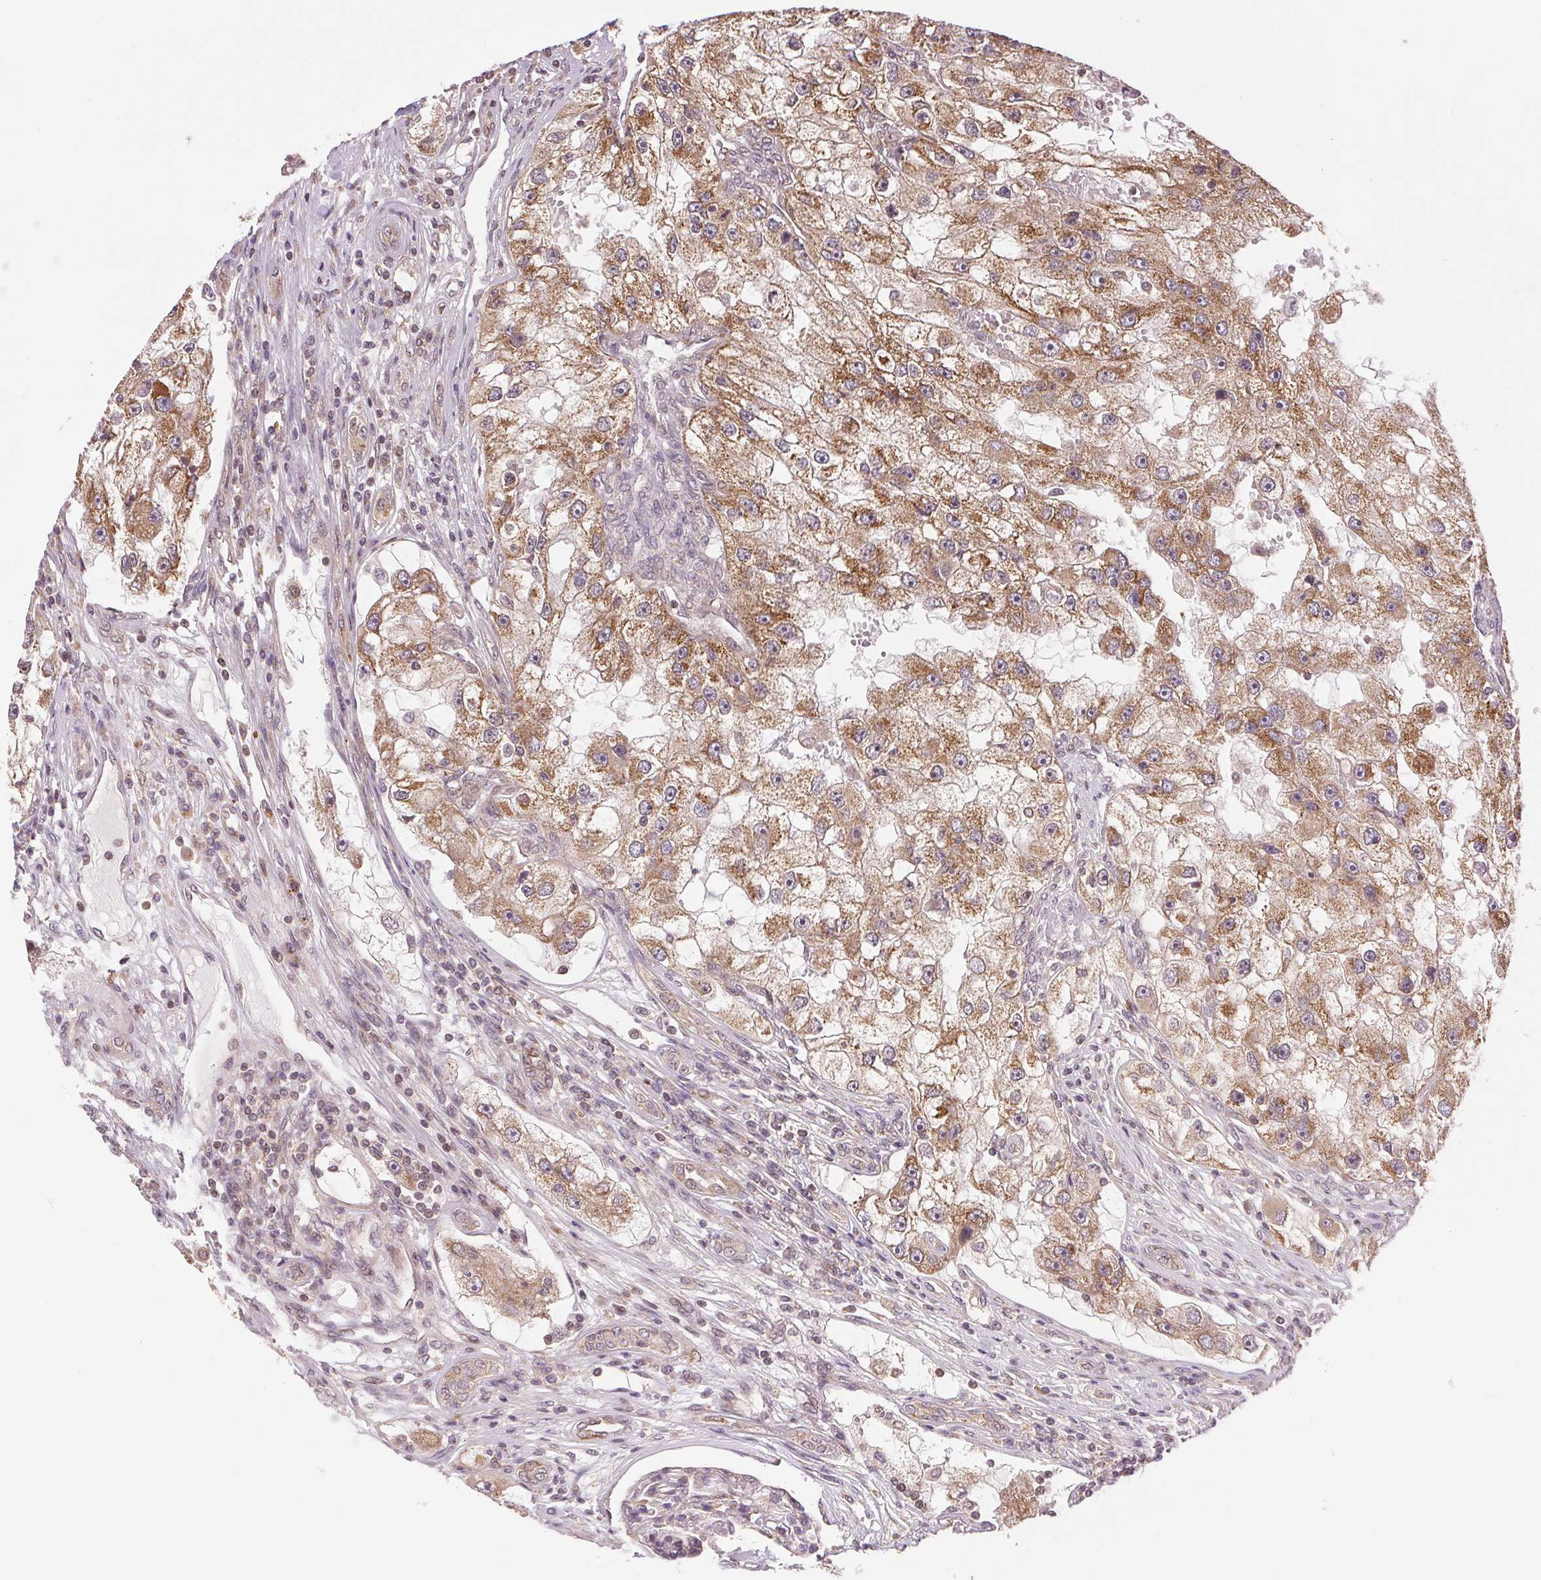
{"staining": {"intensity": "moderate", "quantity": ">75%", "location": "cytoplasmic/membranous"}, "tissue": "renal cancer", "cell_type": "Tumor cells", "image_type": "cancer", "snomed": [{"axis": "morphology", "description": "Adenocarcinoma, NOS"}, {"axis": "topography", "description": "Kidney"}], "caption": "A high-resolution histopathology image shows immunohistochemistry (IHC) staining of adenocarcinoma (renal), which demonstrates moderate cytoplasmic/membranous expression in about >75% of tumor cells. (Stains: DAB in brown, nuclei in blue, Microscopy: brightfield microscopy at high magnification).", "gene": "BTF3L4", "patient": {"sex": "male", "age": 63}}